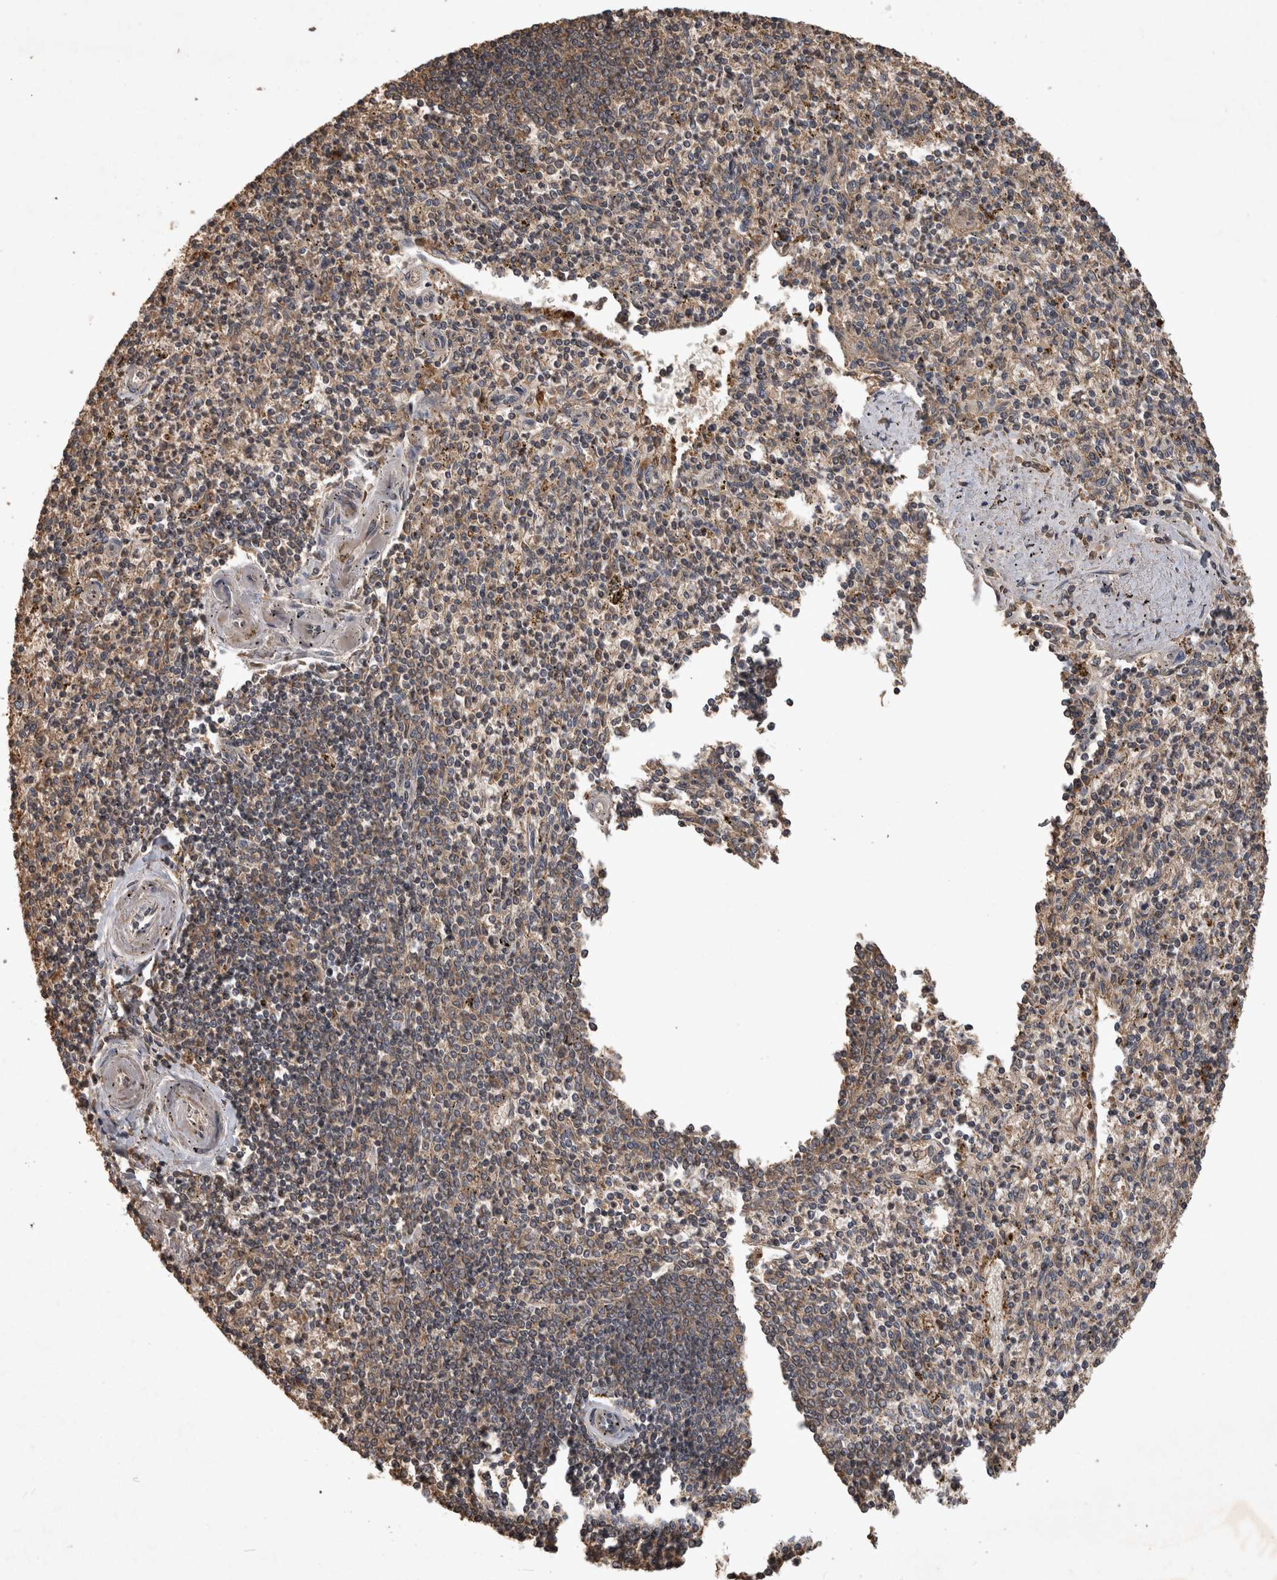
{"staining": {"intensity": "weak", "quantity": "25%-75%", "location": "cytoplasmic/membranous"}, "tissue": "spleen", "cell_type": "Cells in red pulp", "image_type": "normal", "snomed": [{"axis": "morphology", "description": "Normal tissue, NOS"}, {"axis": "topography", "description": "Spleen"}], "caption": "Immunohistochemical staining of unremarkable human spleen exhibits weak cytoplasmic/membranous protein staining in approximately 25%-75% of cells in red pulp.", "gene": "TRMT61B", "patient": {"sex": "male", "age": 72}}